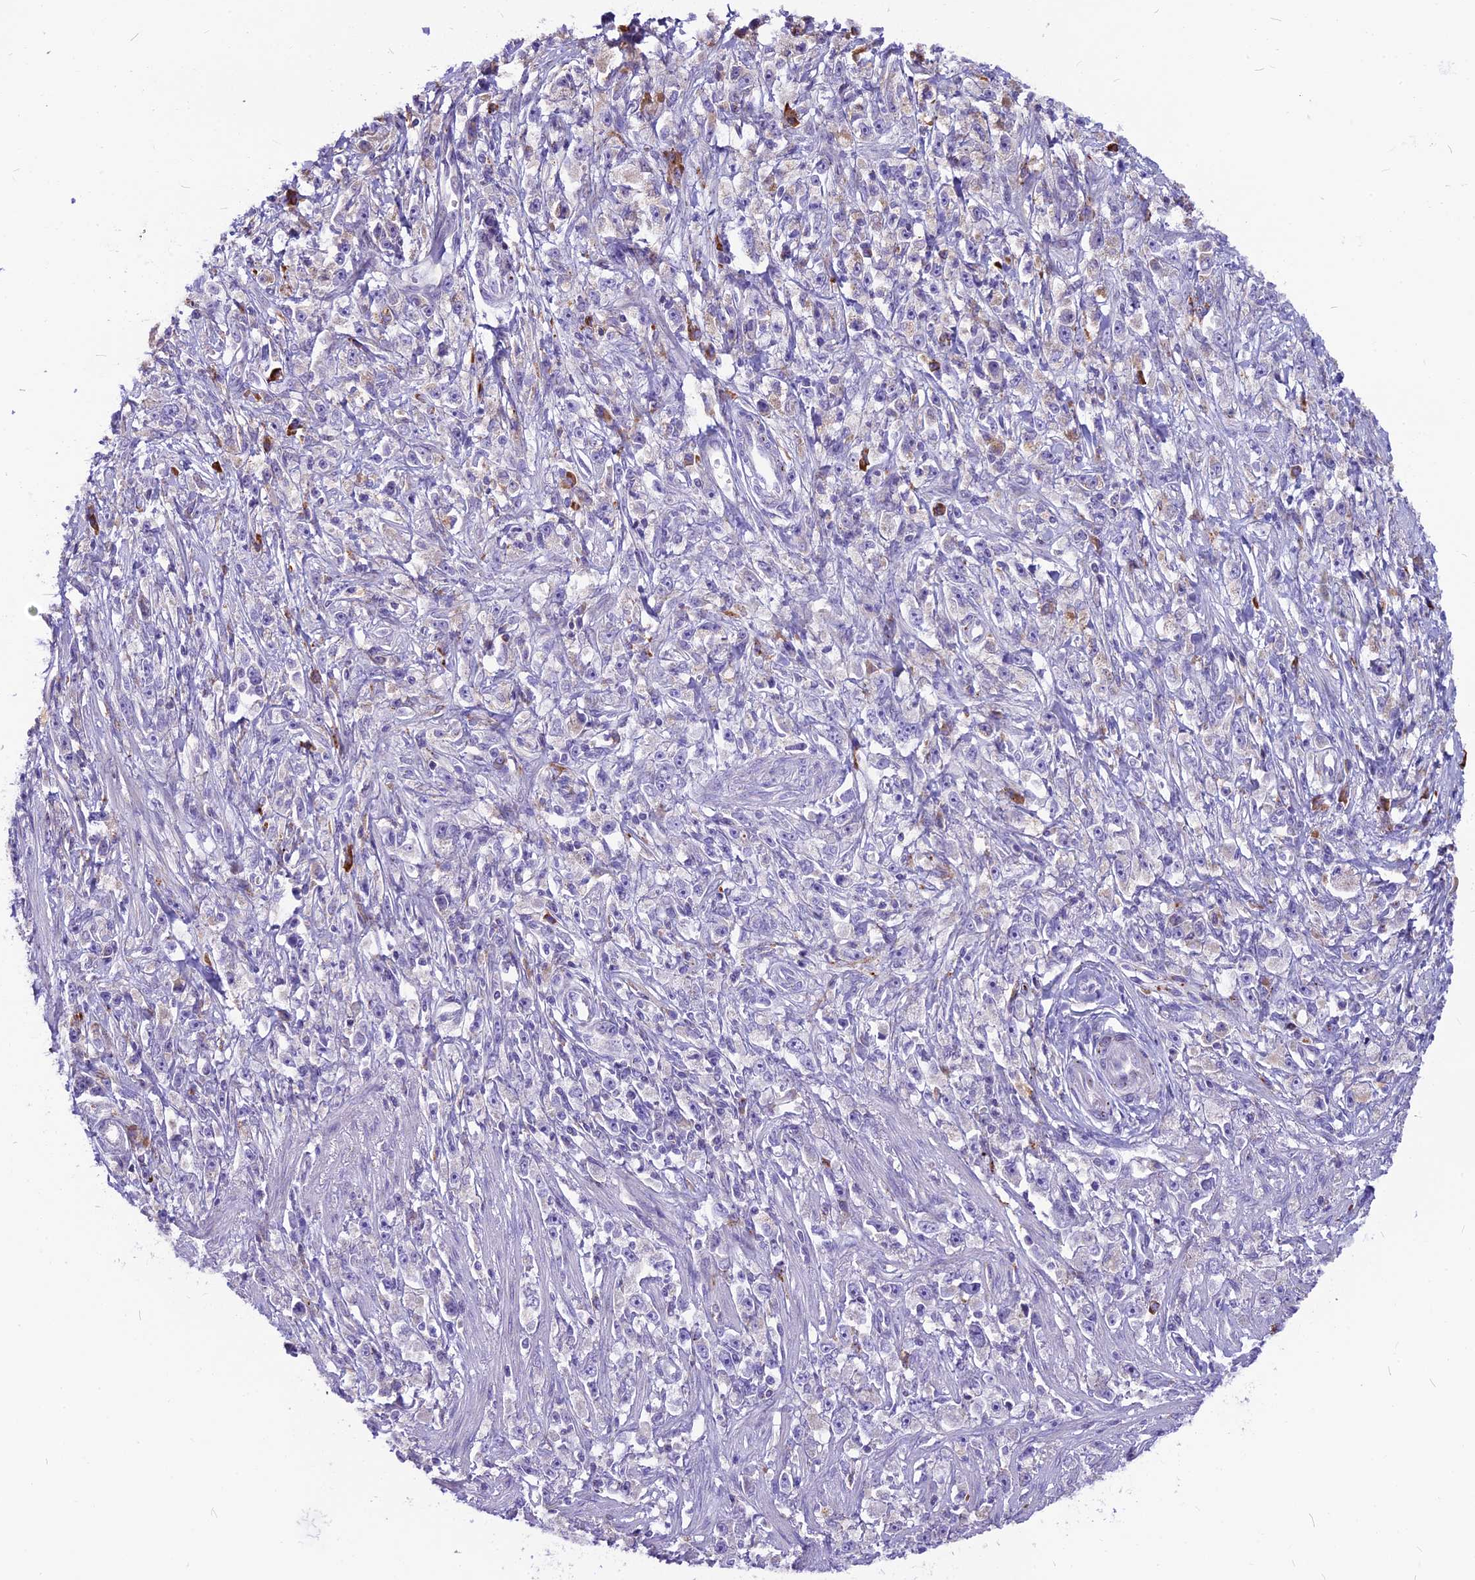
{"staining": {"intensity": "negative", "quantity": "none", "location": "none"}, "tissue": "stomach cancer", "cell_type": "Tumor cells", "image_type": "cancer", "snomed": [{"axis": "morphology", "description": "Adenocarcinoma, NOS"}, {"axis": "topography", "description": "Stomach"}], "caption": "IHC of human stomach cancer (adenocarcinoma) shows no expression in tumor cells.", "gene": "THRSP", "patient": {"sex": "female", "age": 59}}